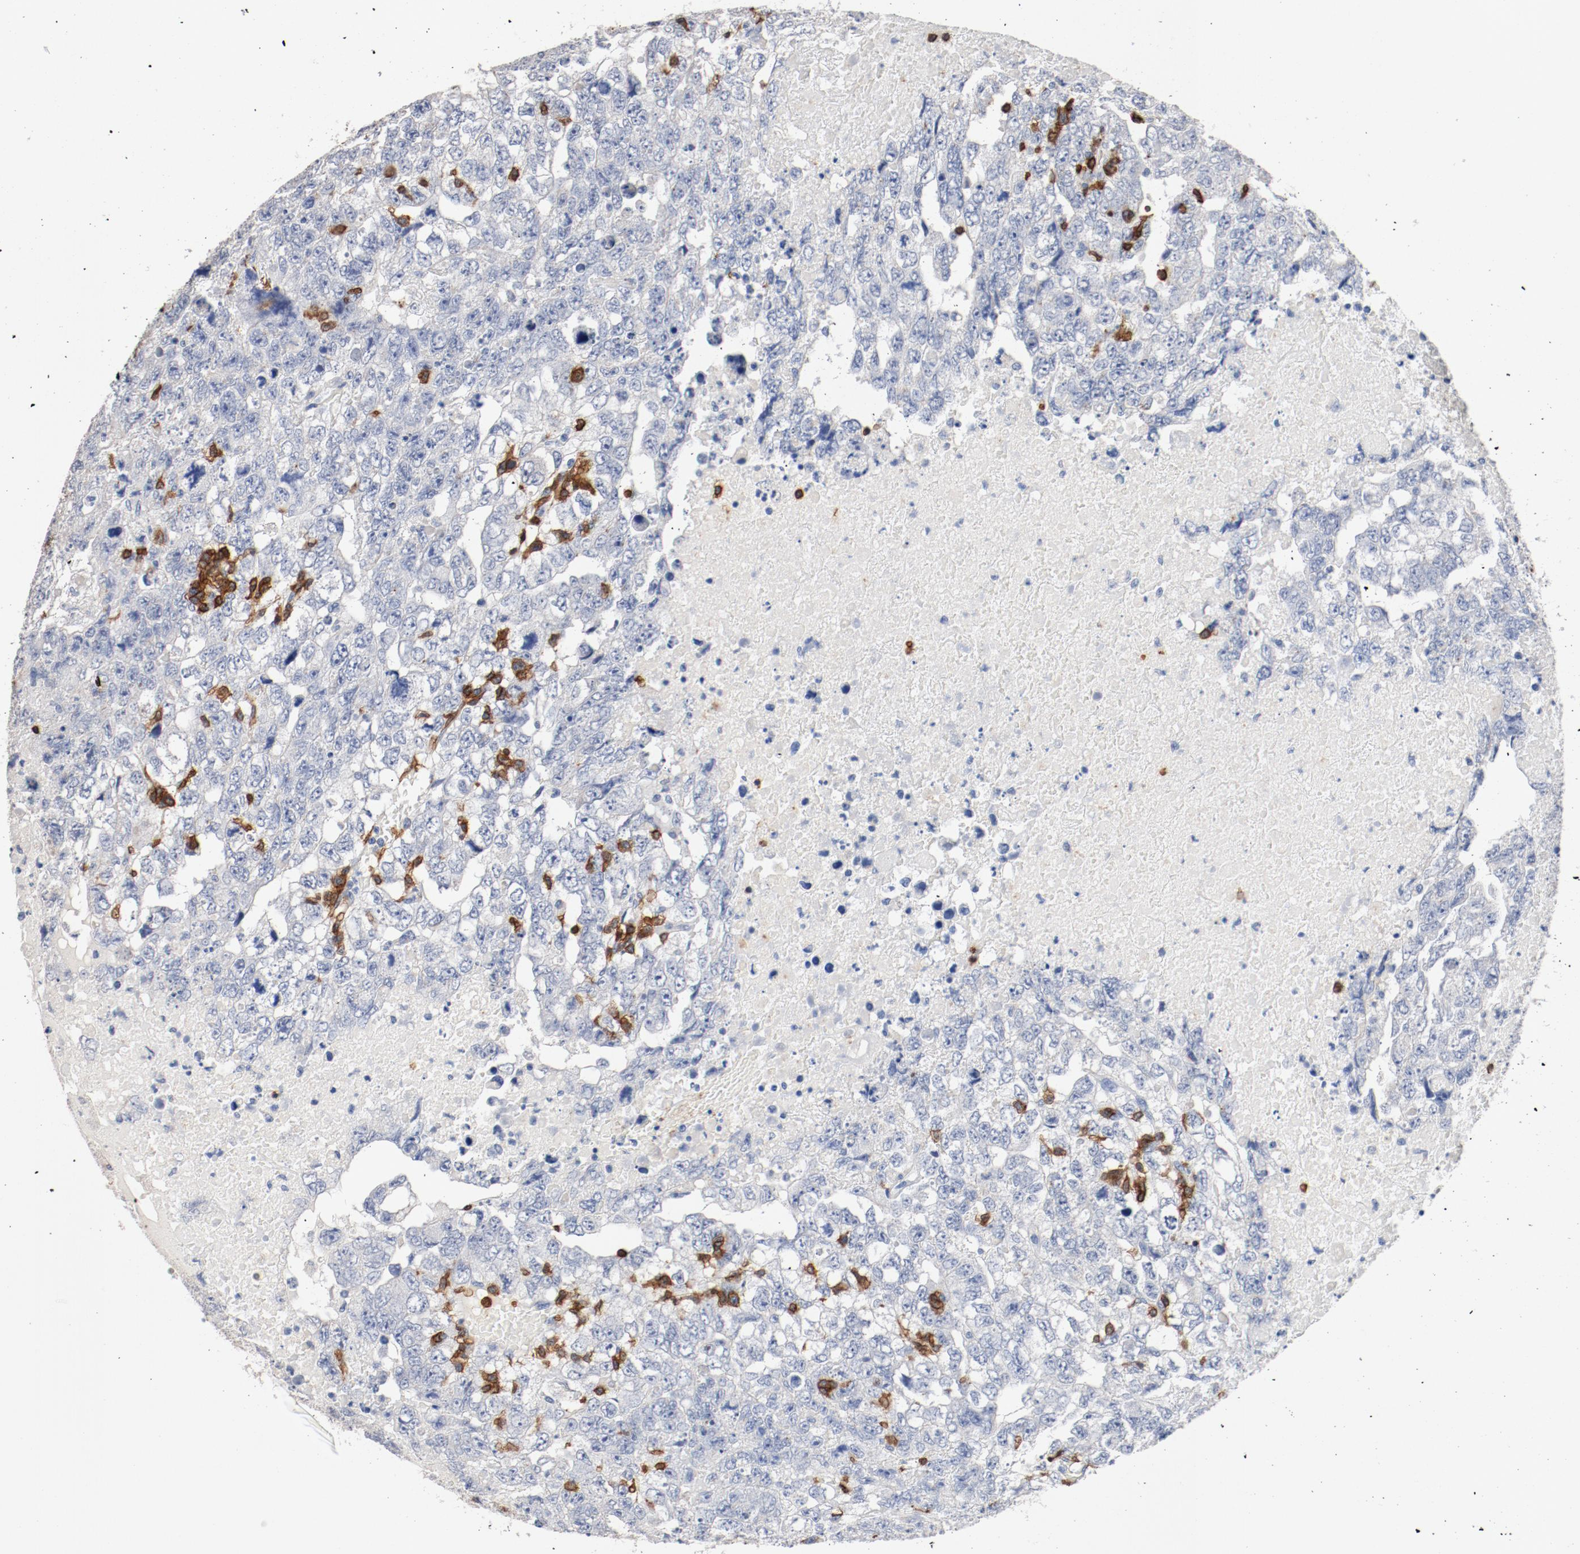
{"staining": {"intensity": "negative", "quantity": "none", "location": "none"}, "tissue": "testis cancer", "cell_type": "Tumor cells", "image_type": "cancer", "snomed": [{"axis": "morphology", "description": "Carcinoma, Embryonal, NOS"}, {"axis": "topography", "description": "Testis"}], "caption": "Tumor cells show no significant protein expression in testis cancer. (Immunohistochemistry (ihc), brightfield microscopy, high magnification).", "gene": "CD247", "patient": {"sex": "male", "age": 36}}